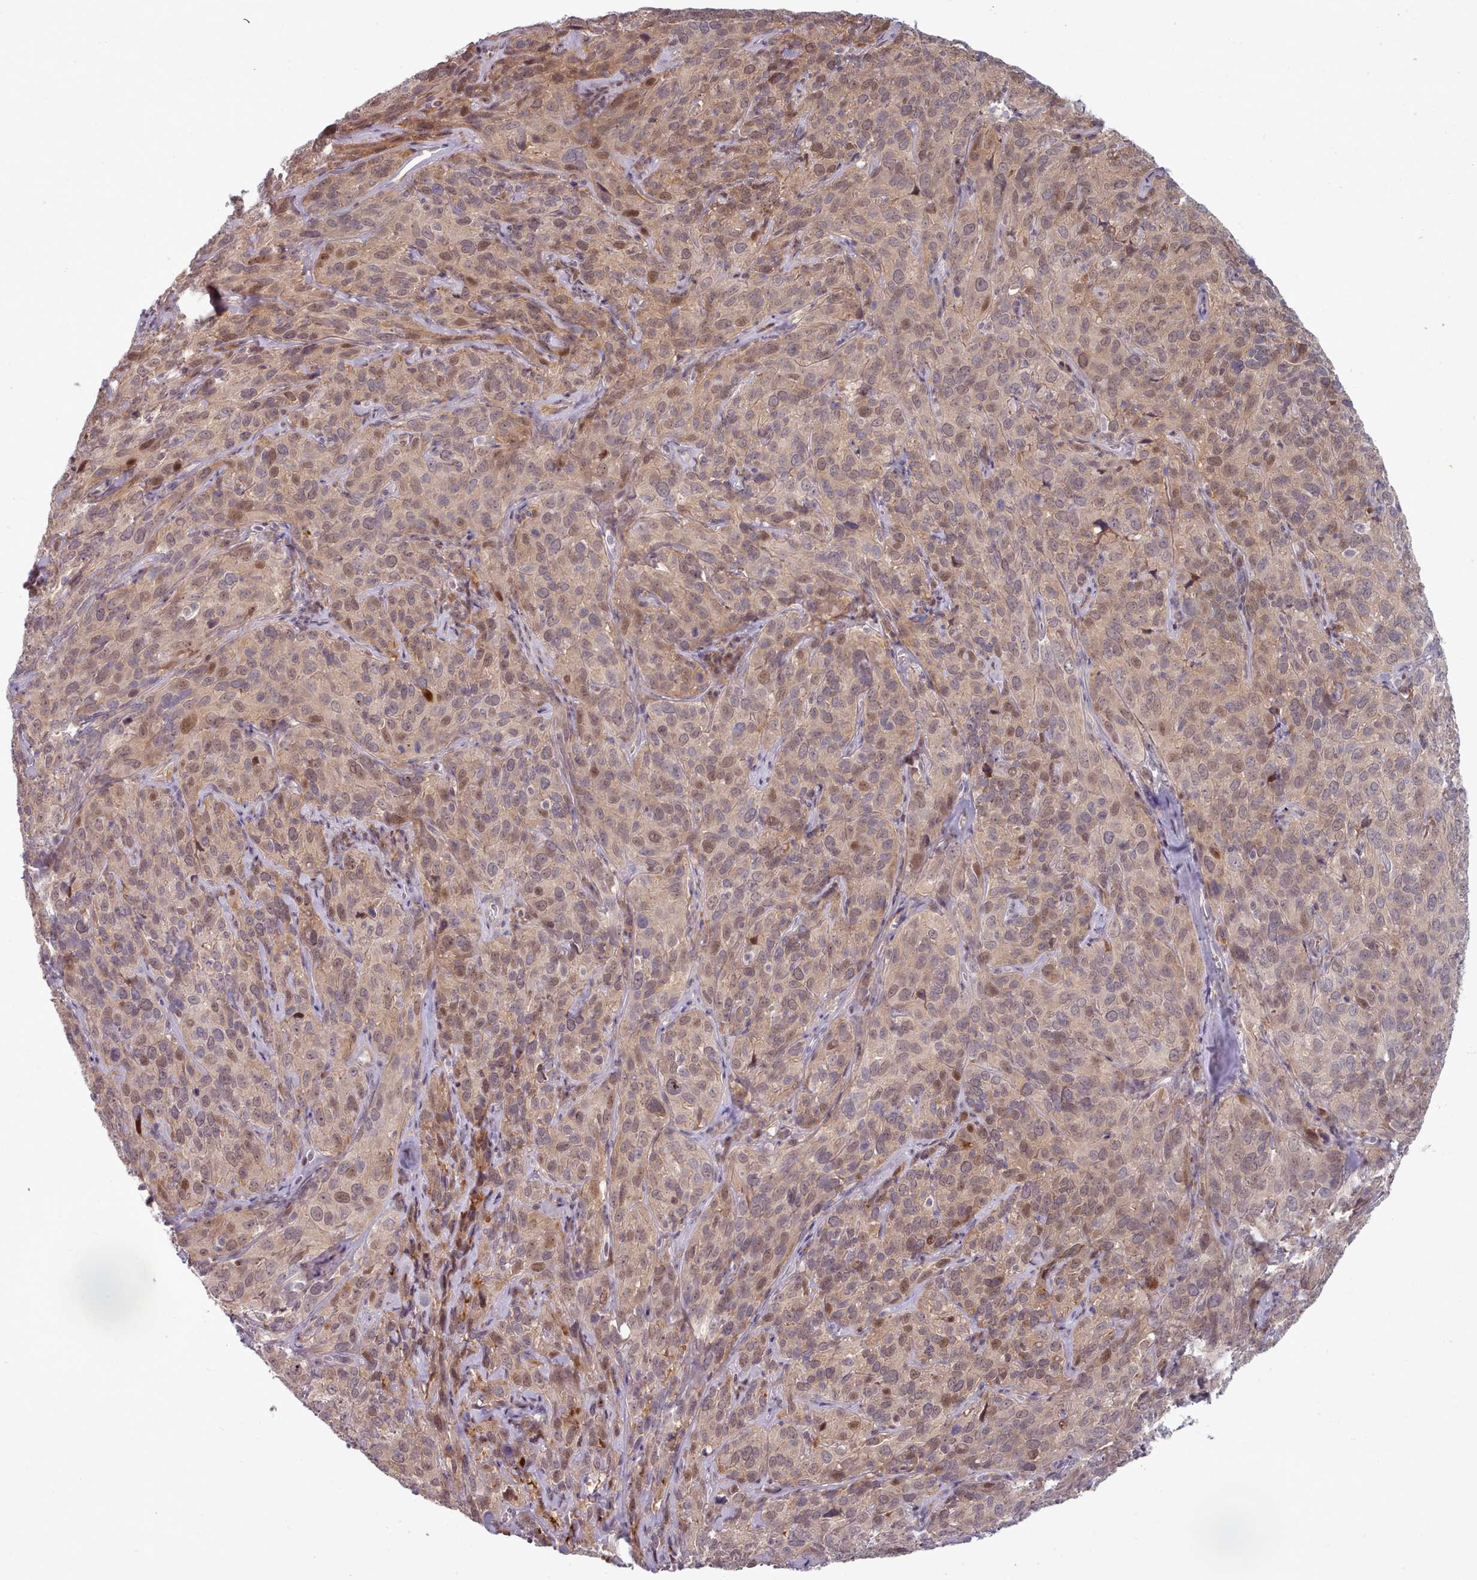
{"staining": {"intensity": "weak", "quantity": ">75%", "location": "cytoplasmic/membranous"}, "tissue": "cervical cancer", "cell_type": "Tumor cells", "image_type": "cancer", "snomed": [{"axis": "morphology", "description": "Squamous cell carcinoma, NOS"}, {"axis": "topography", "description": "Cervix"}], "caption": "A high-resolution histopathology image shows immunohistochemistry staining of cervical cancer, which displays weak cytoplasmic/membranous positivity in about >75% of tumor cells.", "gene": "CLNS1A", "patient": {"sex": "female", "age": 51}}